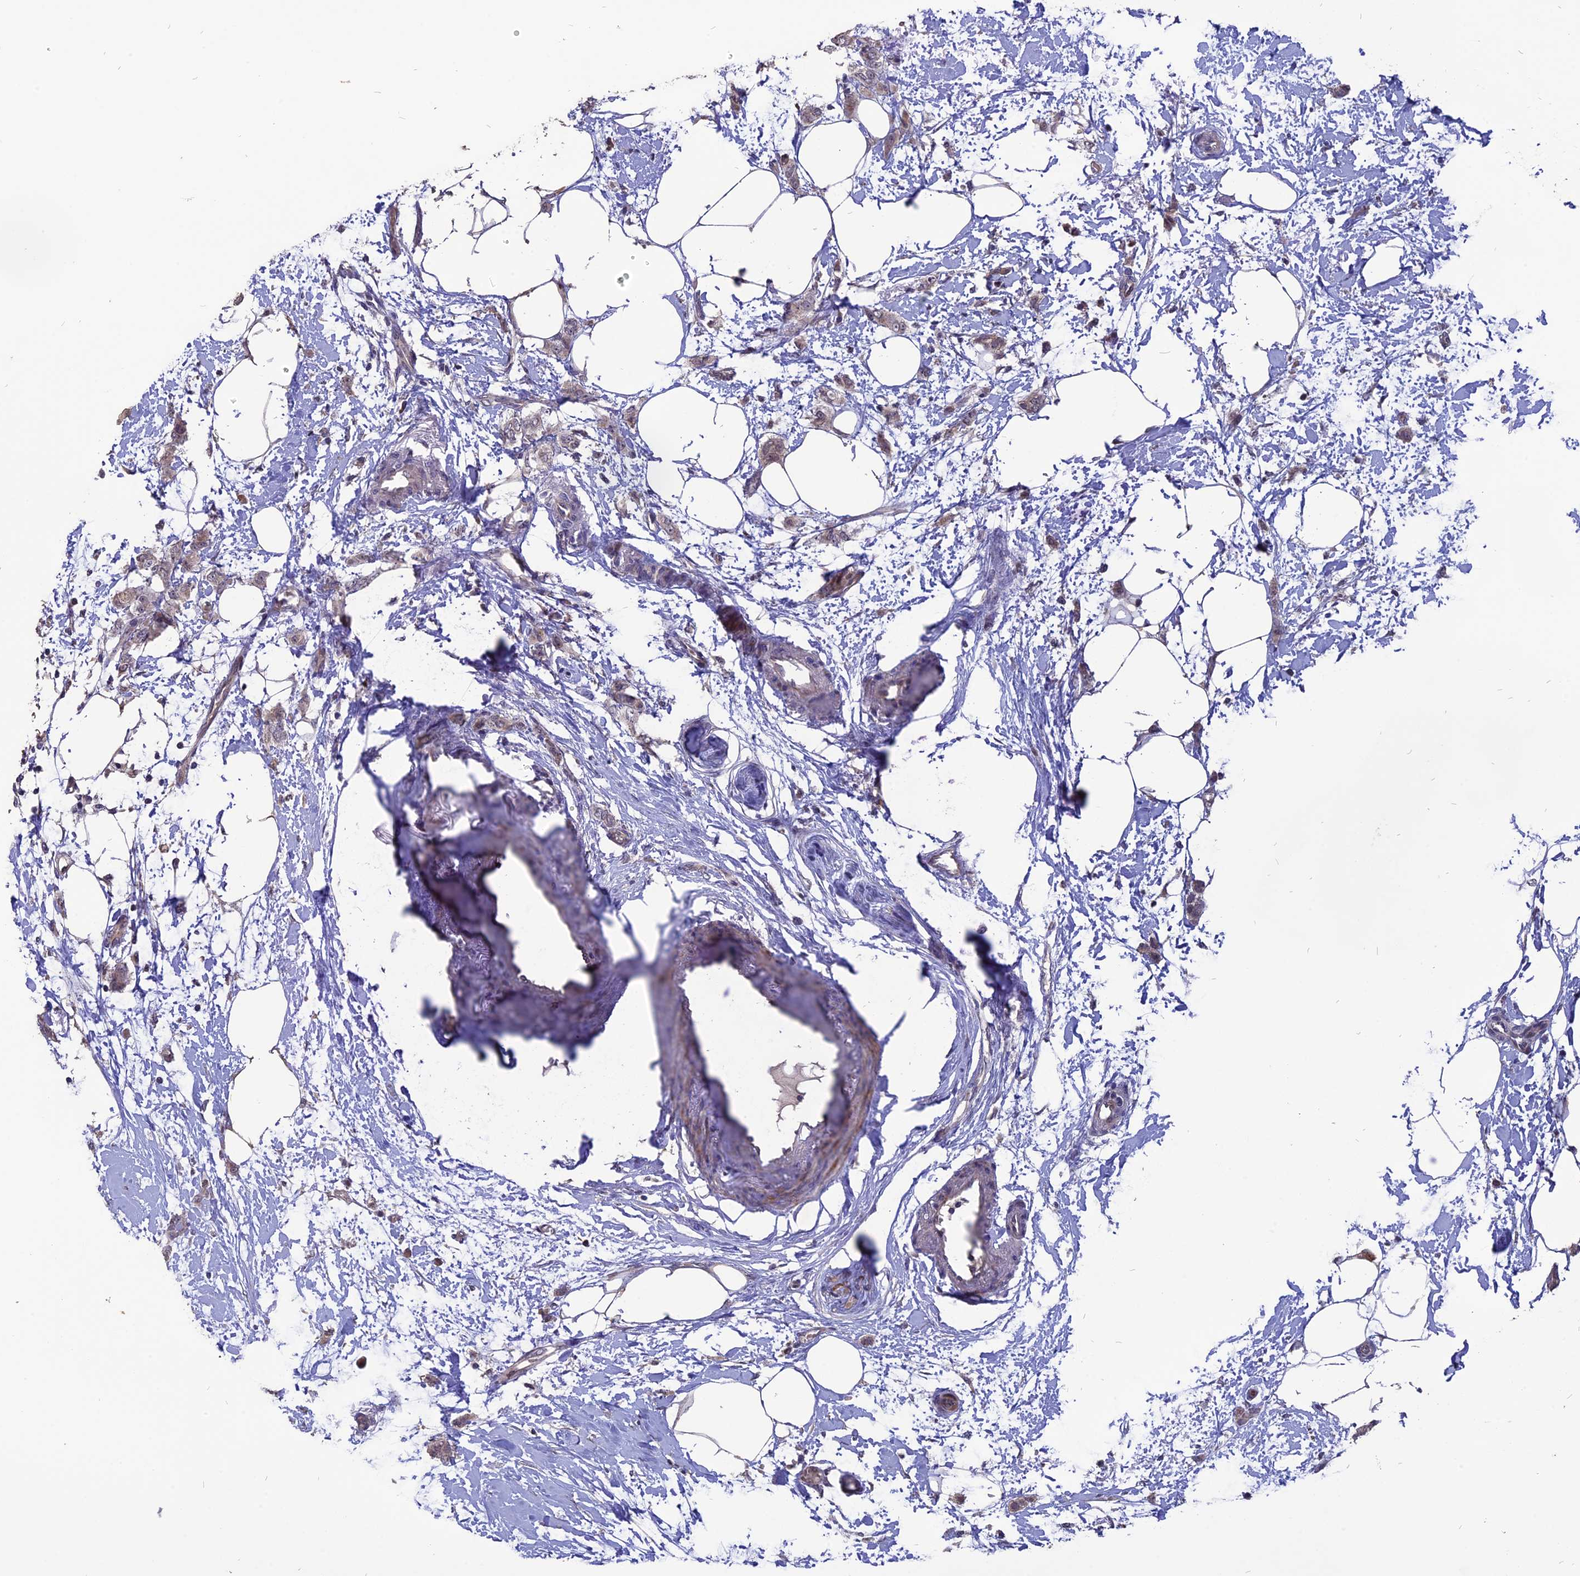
{"staining": {"intensity": "weak", "quantity": ">75%", "location": "cytoplasmic/membranous,nuclear"}, "tissue": "breast cancer", "cell_type": "Tumor cells", "image_type": "cancer", "snomed": [{"axis": "morphology", "description": "Duct carcinoma"}, {"axis": "topography", "description": "Breast"}], "caption": "Tumor cells reveal low levels of weak cytoplasmic/membranous and nuclear positivity in about >75% of cells in breast invasive ductal carcinoma.", "gene": "TMEM263", "patient": {"sex": "female", "age": 72}}